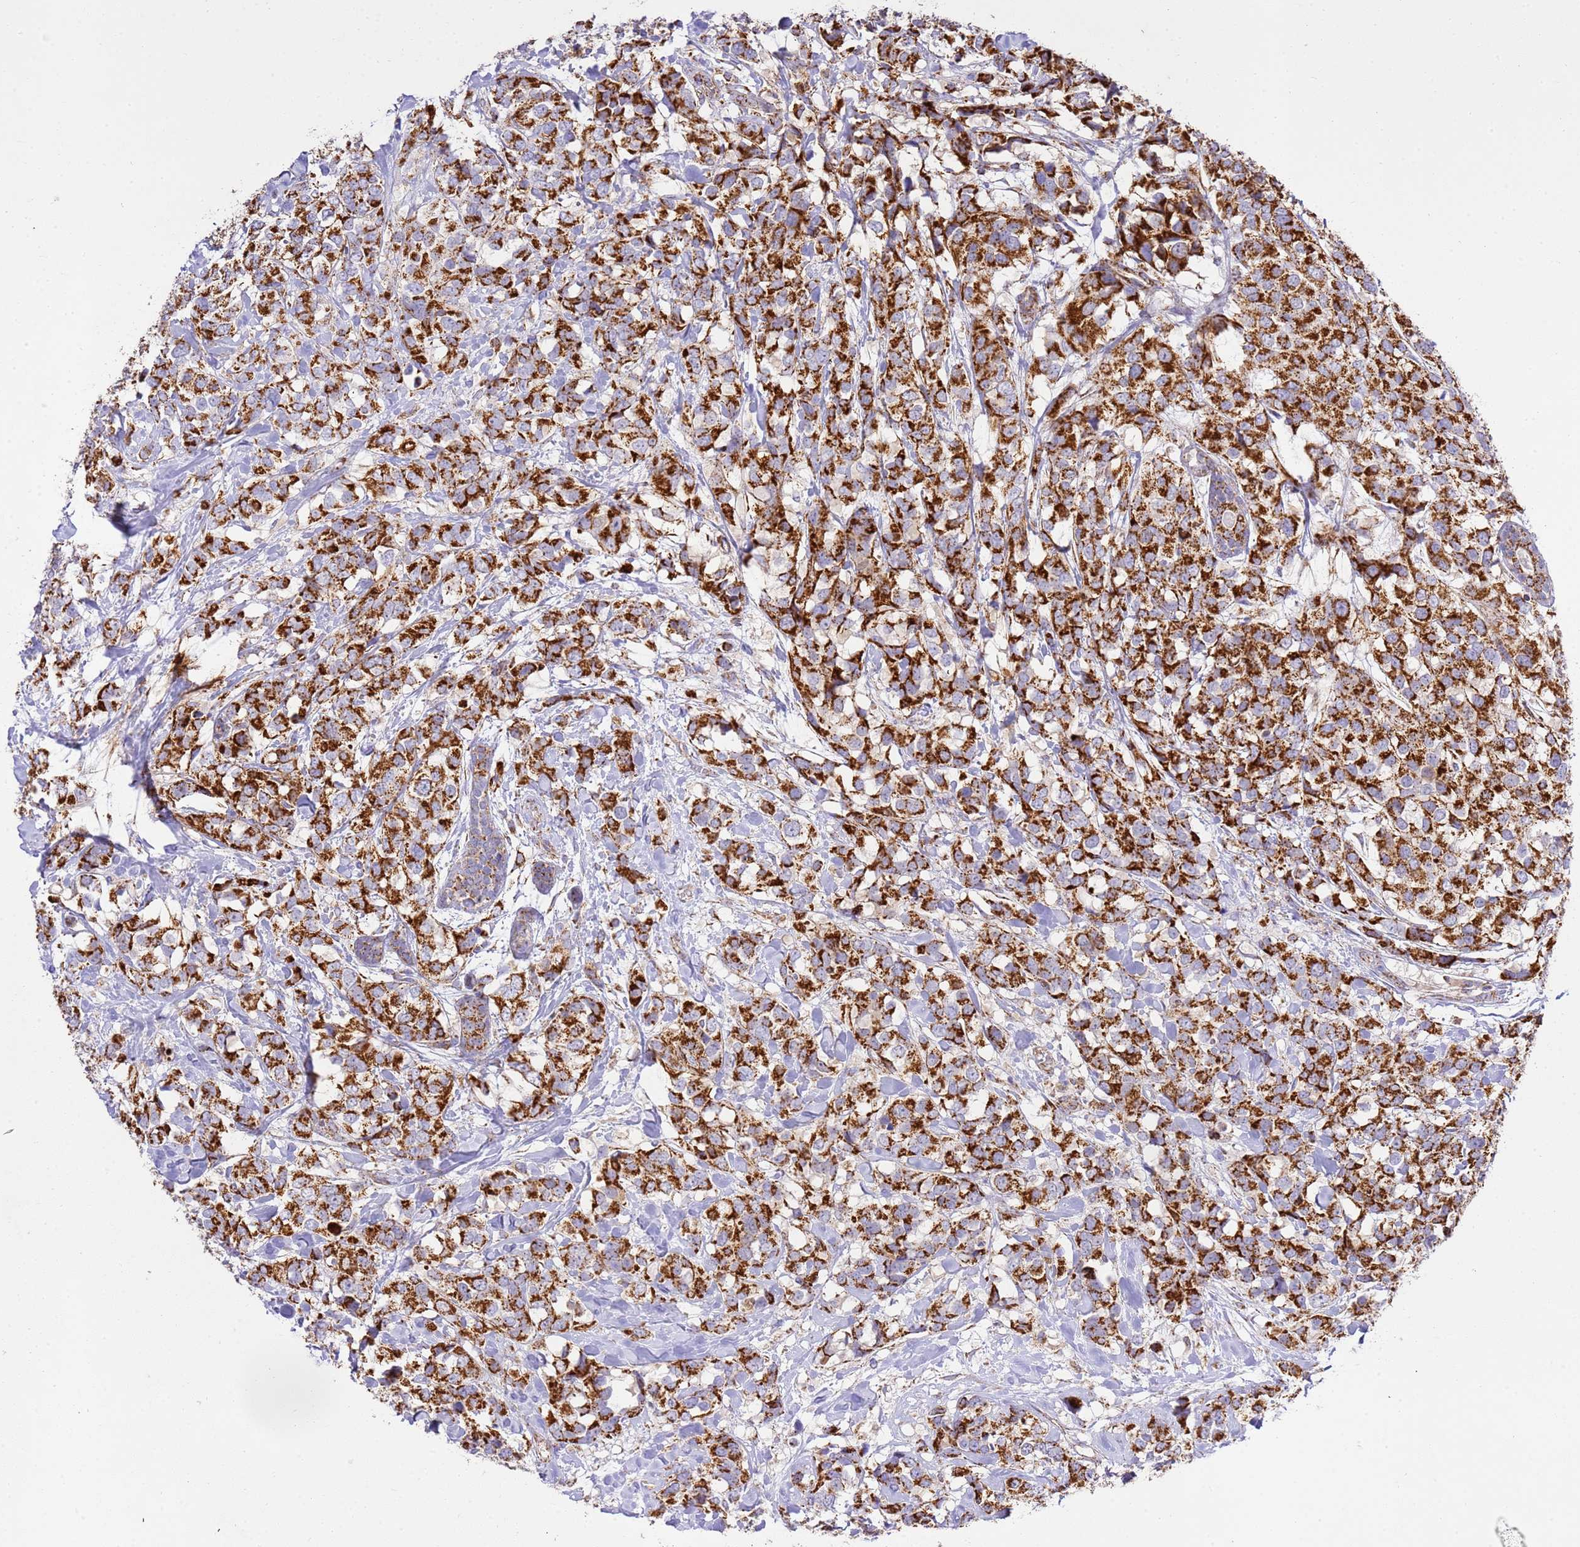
{"staining": {"intensity": "strong", "quantity": ">75%", "location": "cytoplasmic/membranous"}, "tissue": "breast cancer", "cell_type": "Tumor cells", "image_type": "cancer", "snomed": [{"axis": "morphology", "description": "Lobular carcinoma"}, {"axis": "topography", "description": "Breast"}], "caption": "Strong cytoplasmic/membranous protein staining is present in about >75% of tumor cells in breast cancer.", "gene": "ZBTB39", "patient": {"sex": "female", "age": 59}}